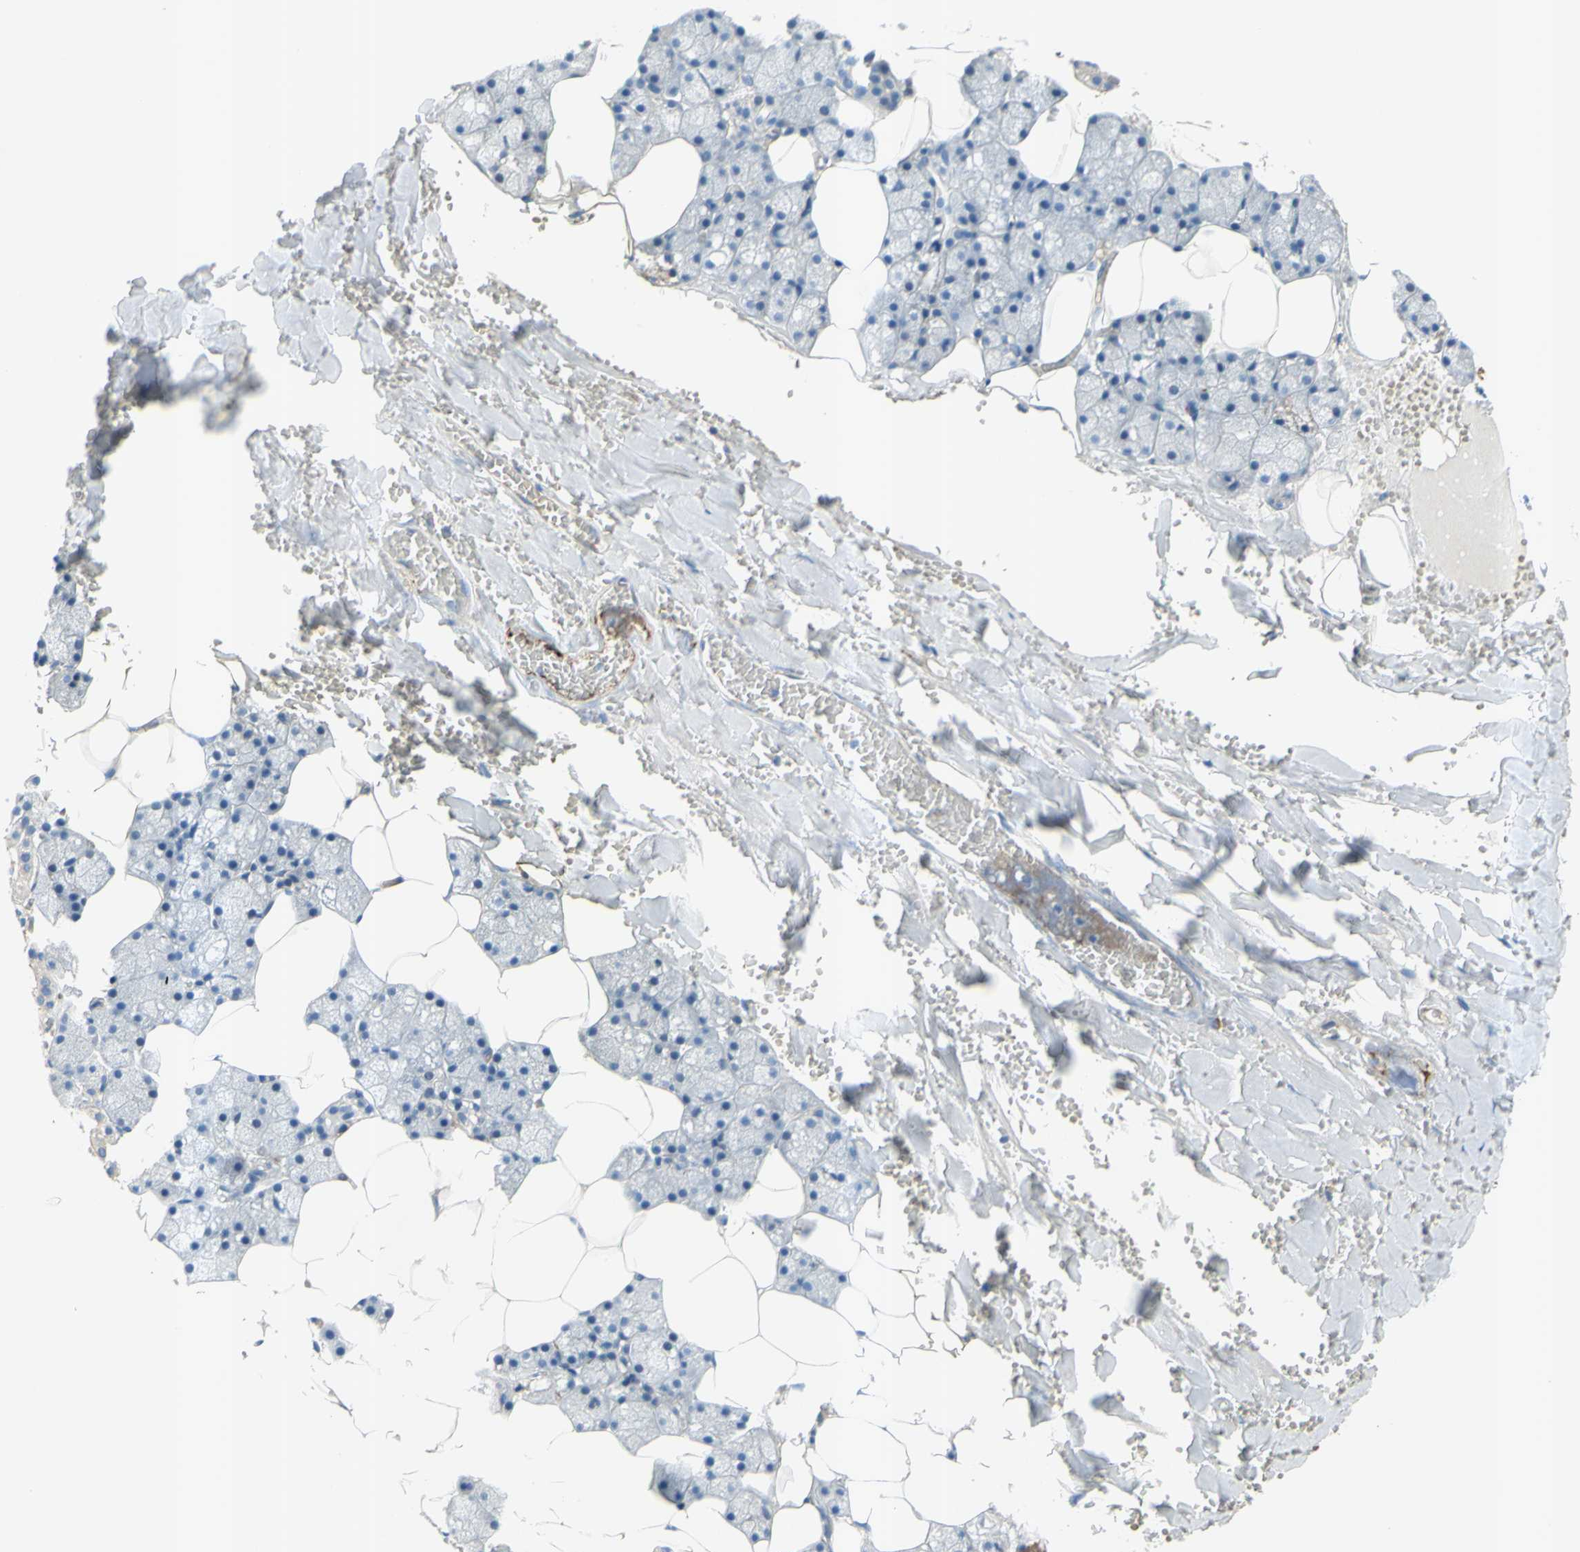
{"staining": {"intensity": "weak", "quantity": "<25%", "location": "cytoplasmic/membranous"}, "tissue": "salivary gland", "cell_type": "Glandular cells", "image_type": "normal", "snomed": [{"axis": "morphology", "description": "Normal tissue, NOS"}, {"axis": "topography", "description": "Salivary gland"}], "caption": "Immunohistochemistry micrograph of benign salivary gland stained for a protein (brown), which shows no positivity in glandular cells.", "gene": "PRRG2", "patient": {"sex": "male", "age": 62}}